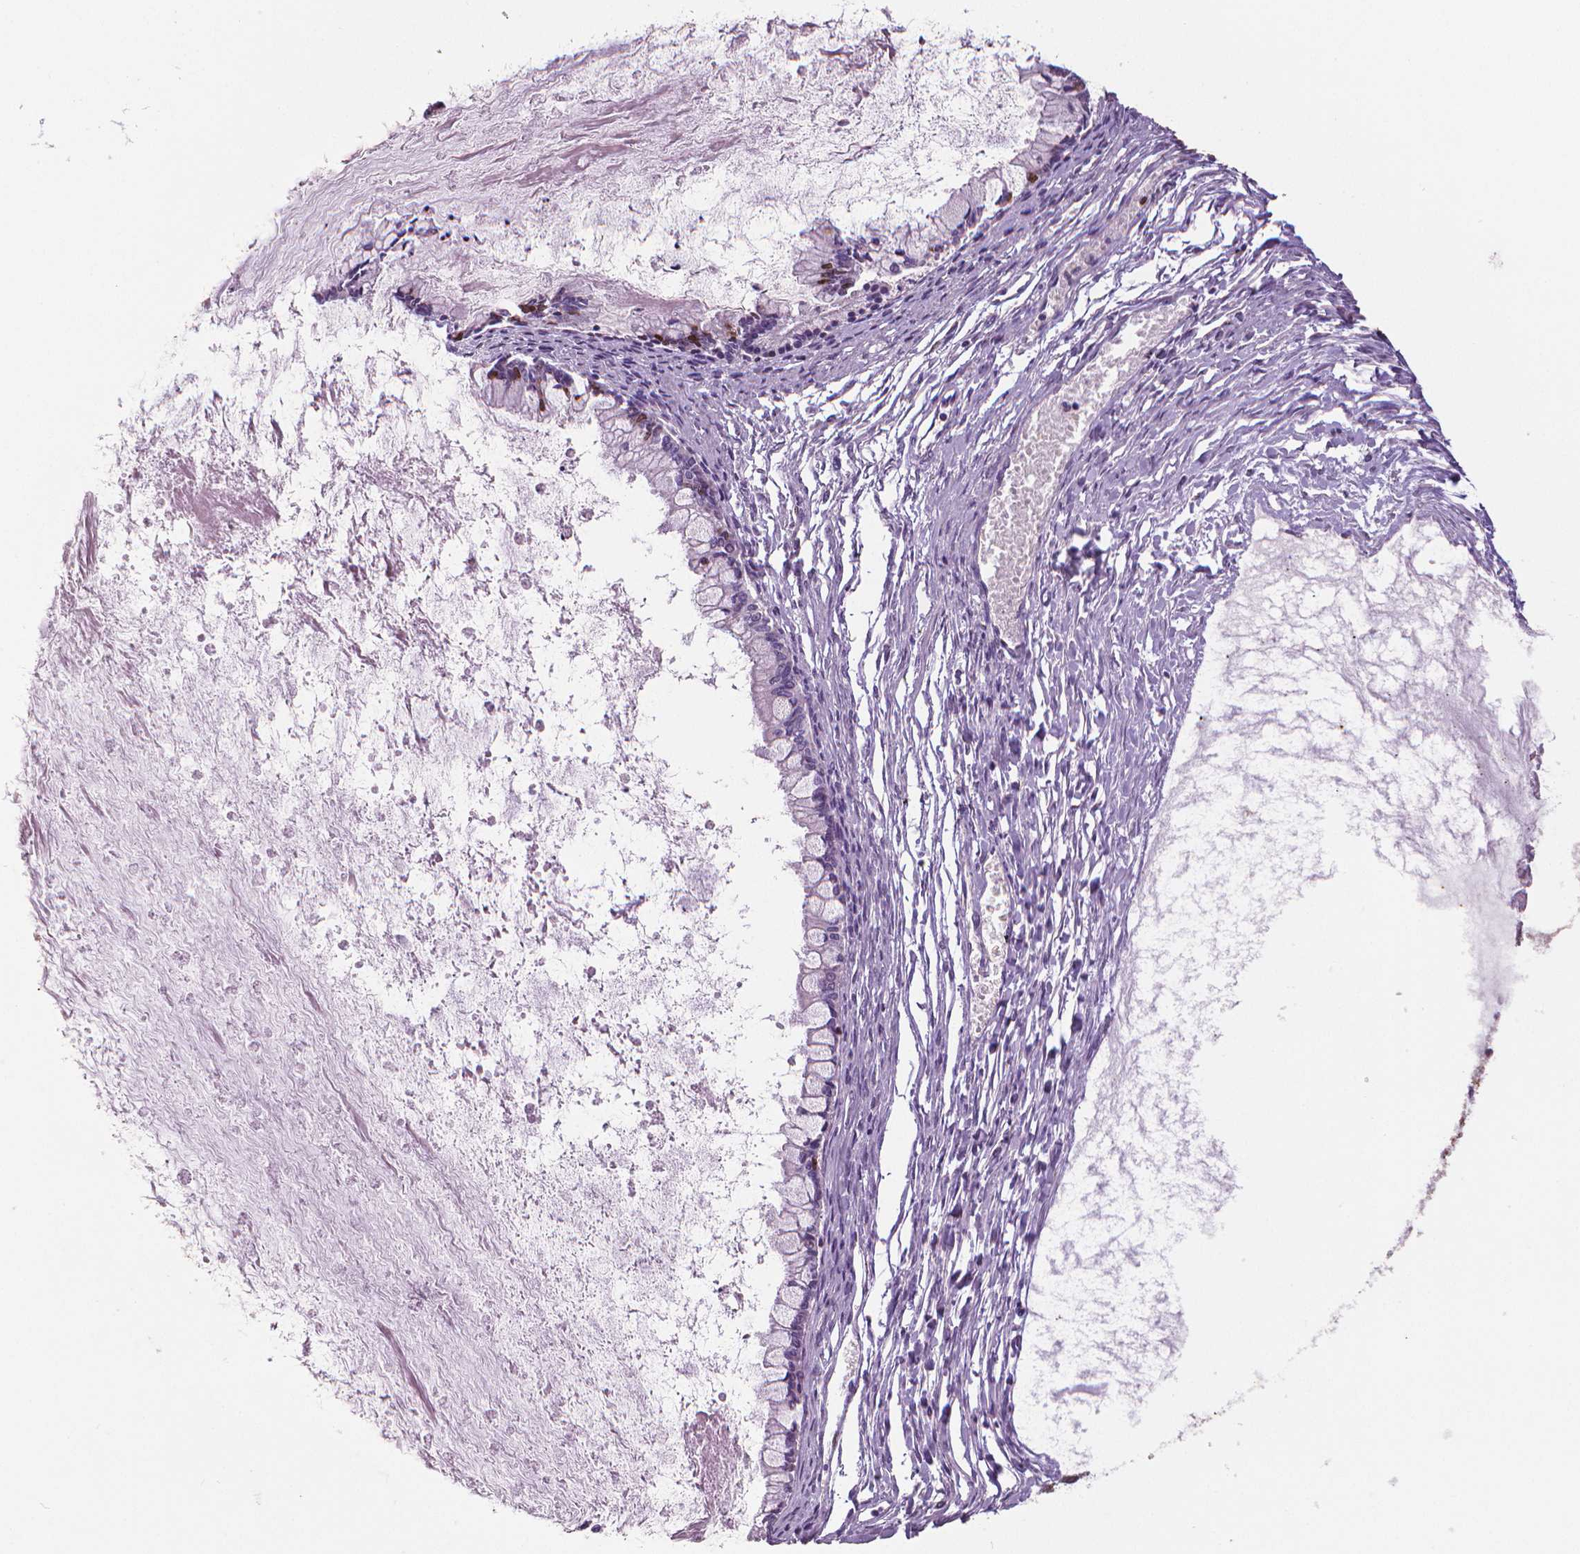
{"staining": {"intensity": "strong", "quantity": "<25%", "location": "nuclear"}, "tissue": "ovarian cancer", "cell_type": "Tumor cells", "image_type": "cancer", "snomed": [{"axis": "morphology", "description": "Cystadenocarcinoma, mucinous, NOS"}, {"axis": "topography", "description": "Ovary"}], "caption": "Ovarian mucinous cystadenocarcinoma was stained to show a protein in brown. There is medium levels of strong nuclear positivity in about <25% of tumor cells. (DAB = brown stain, brightfield microscopy at high magnification).", "gene": "MKI67", "patient": {"sex": "female", "age": 67}}